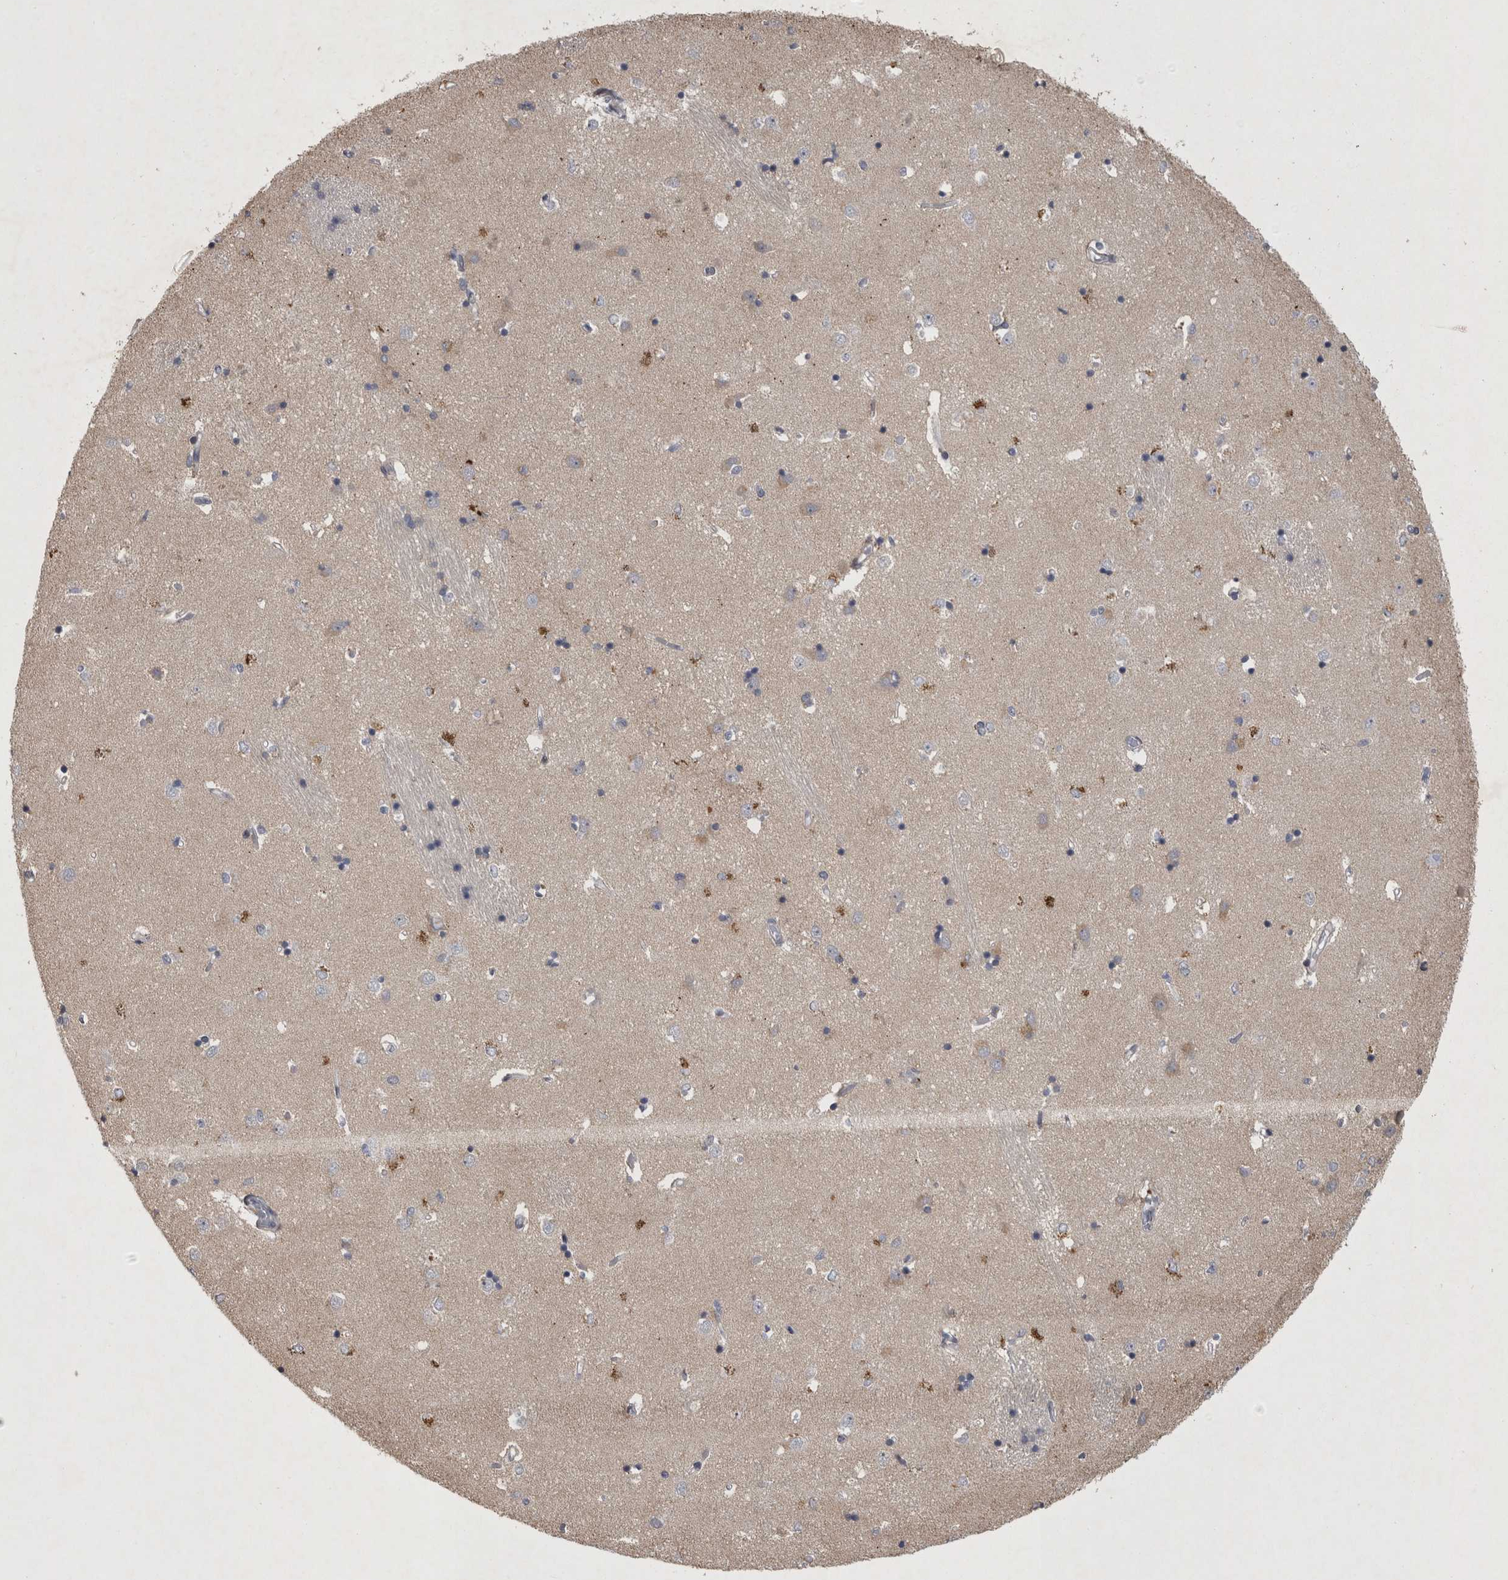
{"staining": {"intensity": "moderate", "quantity": "<25%", "location": "cytoplasmic/membranous"}, "tissue": "caudate", "cell_type": "Glial cells", "image_type": "normal", "snomed": [{"axis": "morphology", "description": "Normal tissue, NOS"}, {"axis": "topography", "description": "Lateral ventricle wall"}], "caption": "This is an image of immunohistochemistry (IHC) staining of benign caudate, which shows moderate positivity in the cytoplasmic/membranous of glial cells.", "gene": "IFI44", "patient": {"sex": "male", "age": 45}}